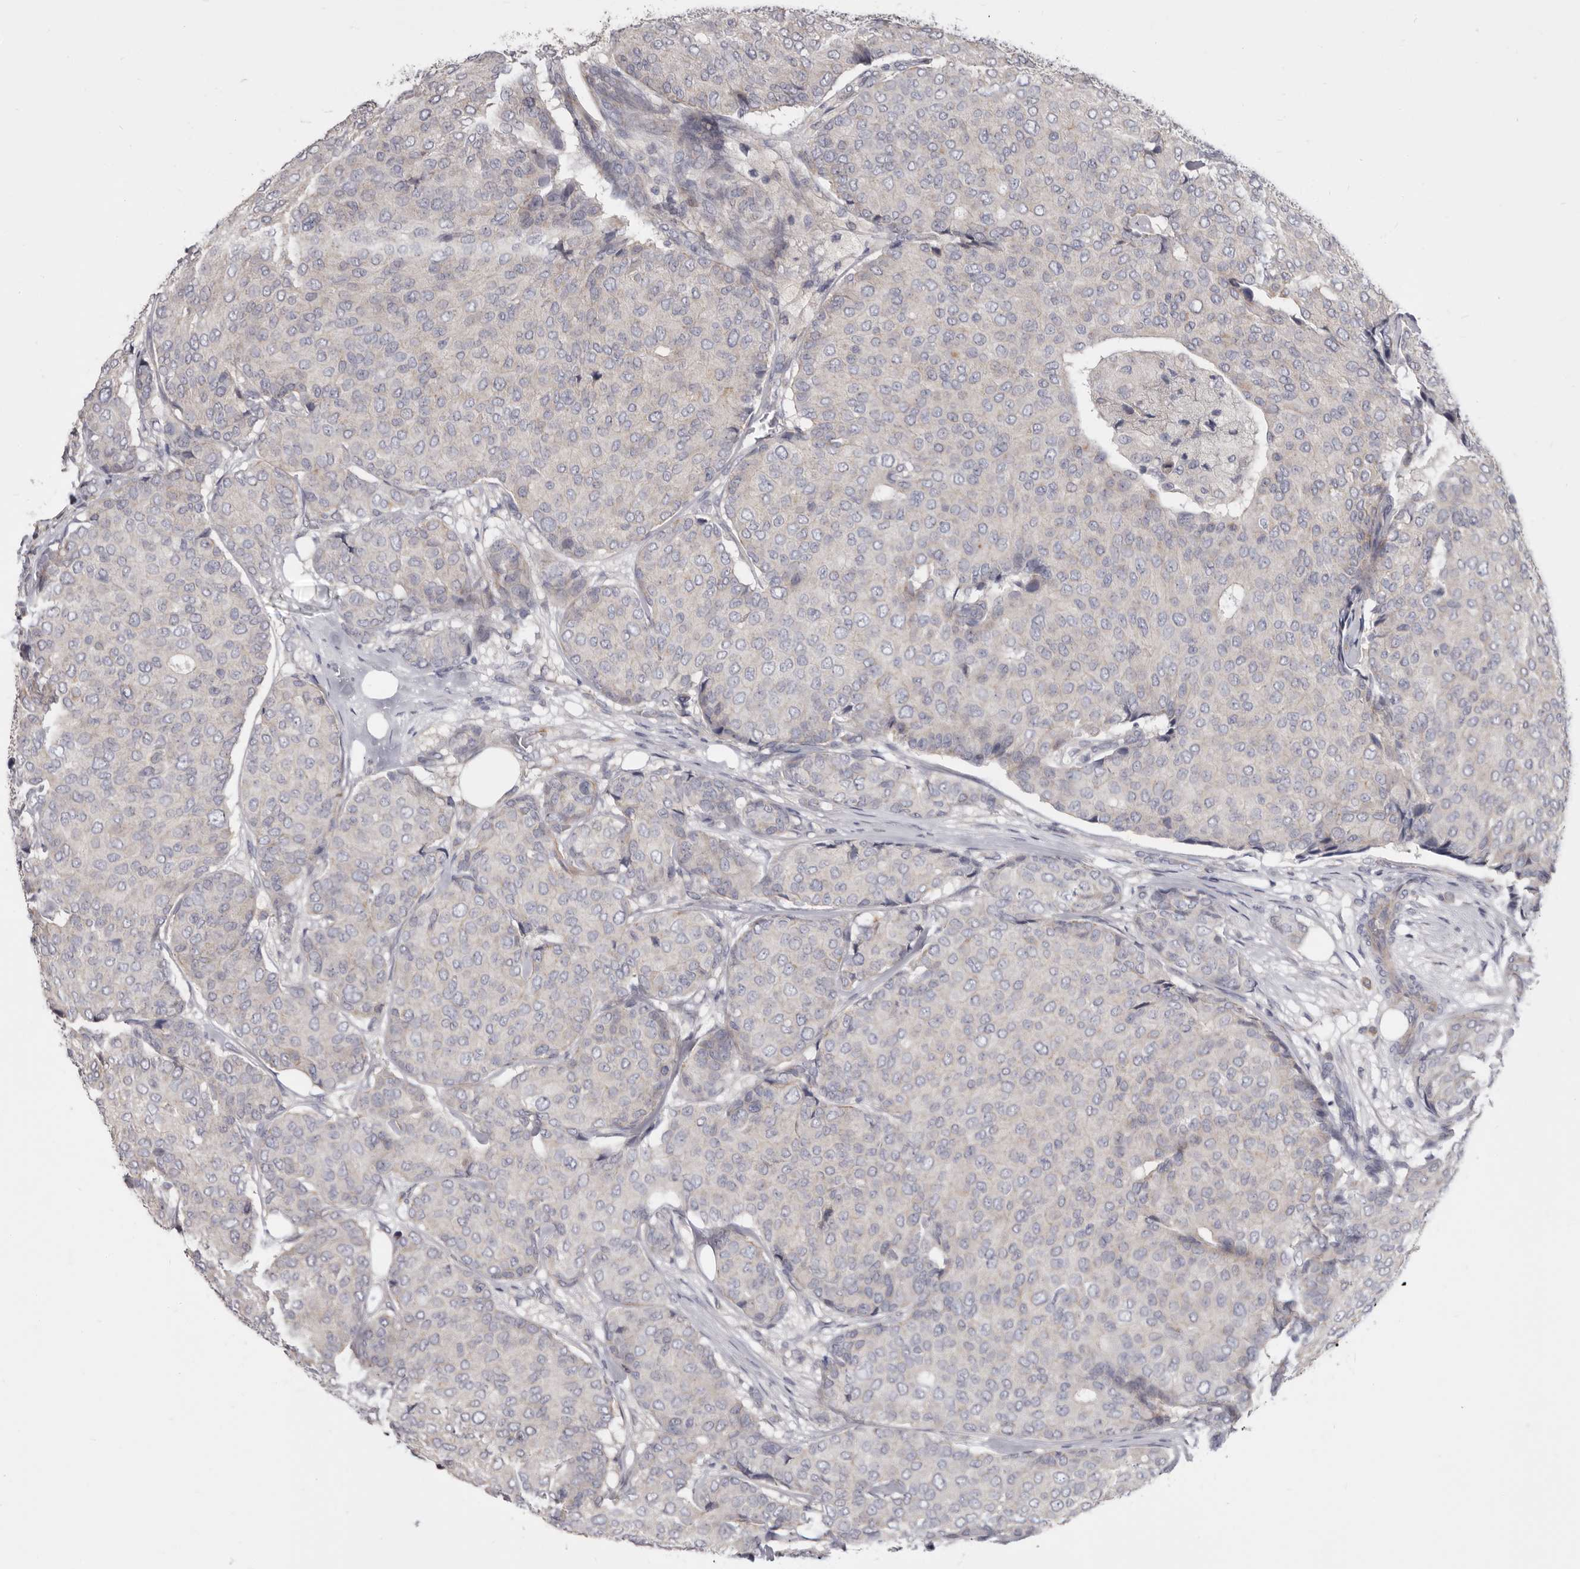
{"staining": {"intensity": "negative", "quantity": "none", "location": "none"}, "tissue": "breast cancer", "cell_type": "Tumor cells", "image_type": "cancer", "snomed": [{"axis": "morphology", "description": "Duct carcinoma"}, {"axis": "topography", "description": "Breast"}], "caption": "There is no significant staining in tumor cells of invasive ductal carcinoma (breast).", "gene": "FMO2", "patient": {"sex": "female", "age": 75}}